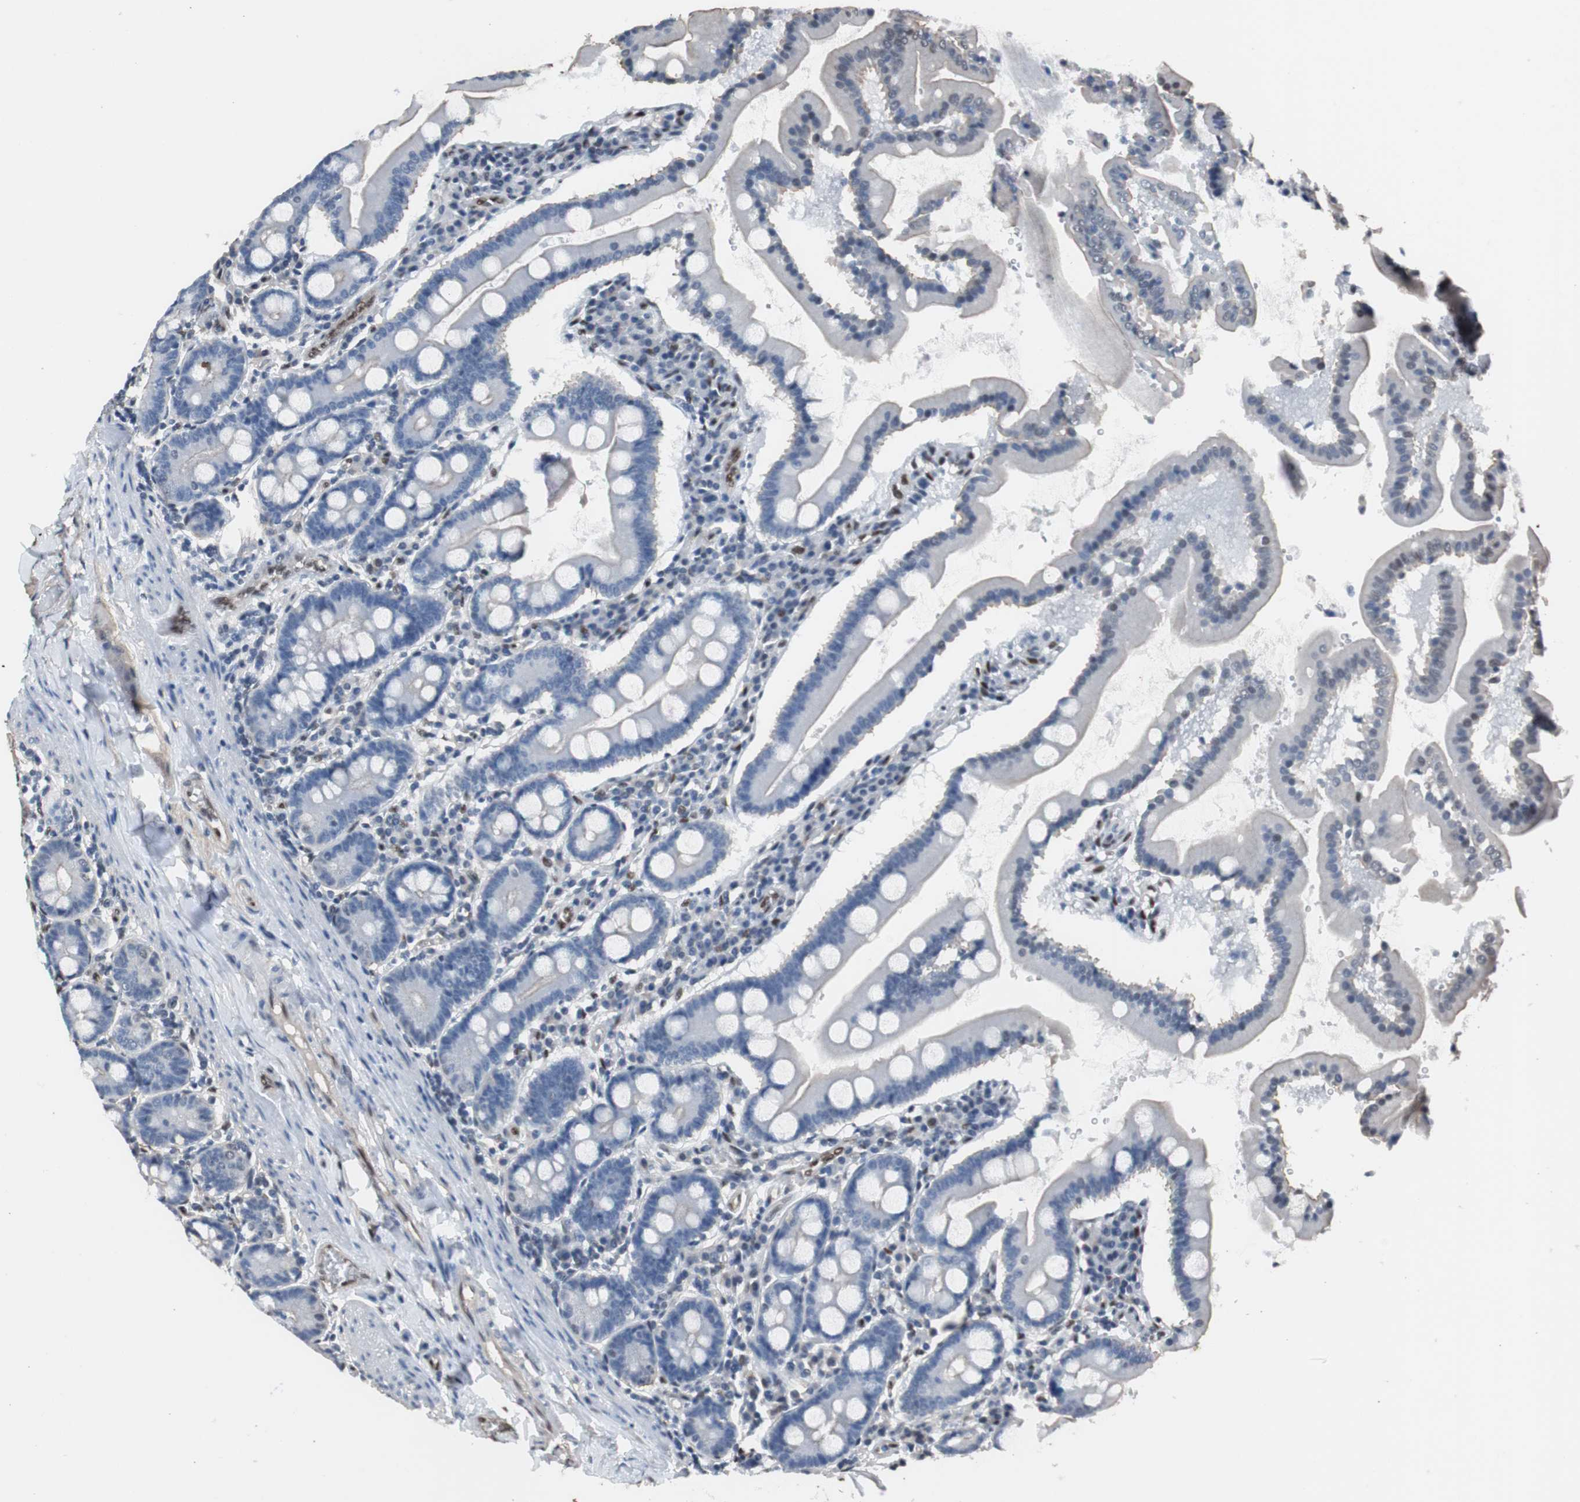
{"staining": {"intensity": "weak", "quantity": "<25%", "location": "nuclear"}, "tissue": "duodenum", "cell_type": "Glandular cells", "image_type": "normal", "snomed": [{"axis": "morphology", "description": "Normal tissue, NOS"}, {"axis": "topography", "description": "Duodenum"}], "caption": "Immunohistochemistry (IHC) of unremarkable human duodenum demonstrates no expression in glandular cells. Nuclei are stained in blue.", "gene": "PML", "patient": {"sex": "male", "age": 50}}